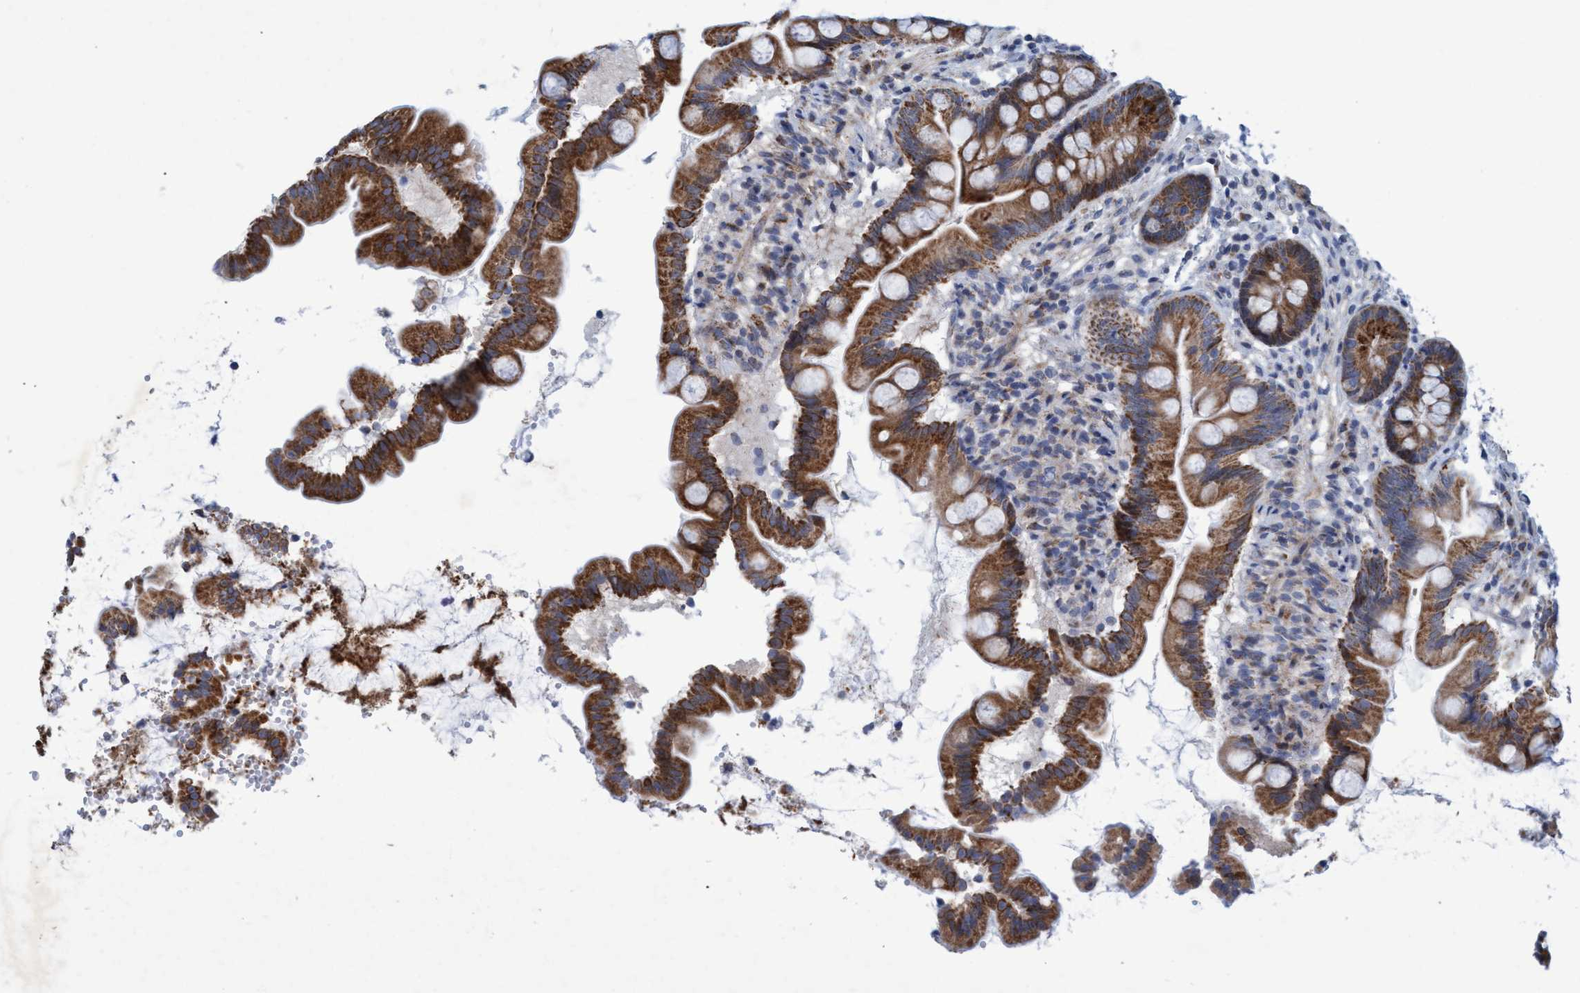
{"staining": {"intensity": "moderate", "quantity": ">75%", "location": "cytoplasmic/membranous"}, "tissue": "small intestine", "cell_type": "Glandular cells", "image_type": "normal", "snomed": [{"axis": "morphology", "description": "Normal tissue, NOS"}, {"axis": "topography", "description": "Small intestine"}], "caption": "High-magnification brightfield microscopy of normal small intestine stained with DAB (3,3'-diaminobenzidine) (brown) and counterstained with hematoxylin (blue). glandular cells exhibit moderate cytoplasmic/membranous positivity is present in about>75% of cells. The staining is performed using DAB (3,3'-diaminobenzidine) brown chromogen to label protein expression. The nuclei are counter-stained blue using hematoxylin.", "gene": "POLR1F", "patient": {"sex": "female", "age": 56}}